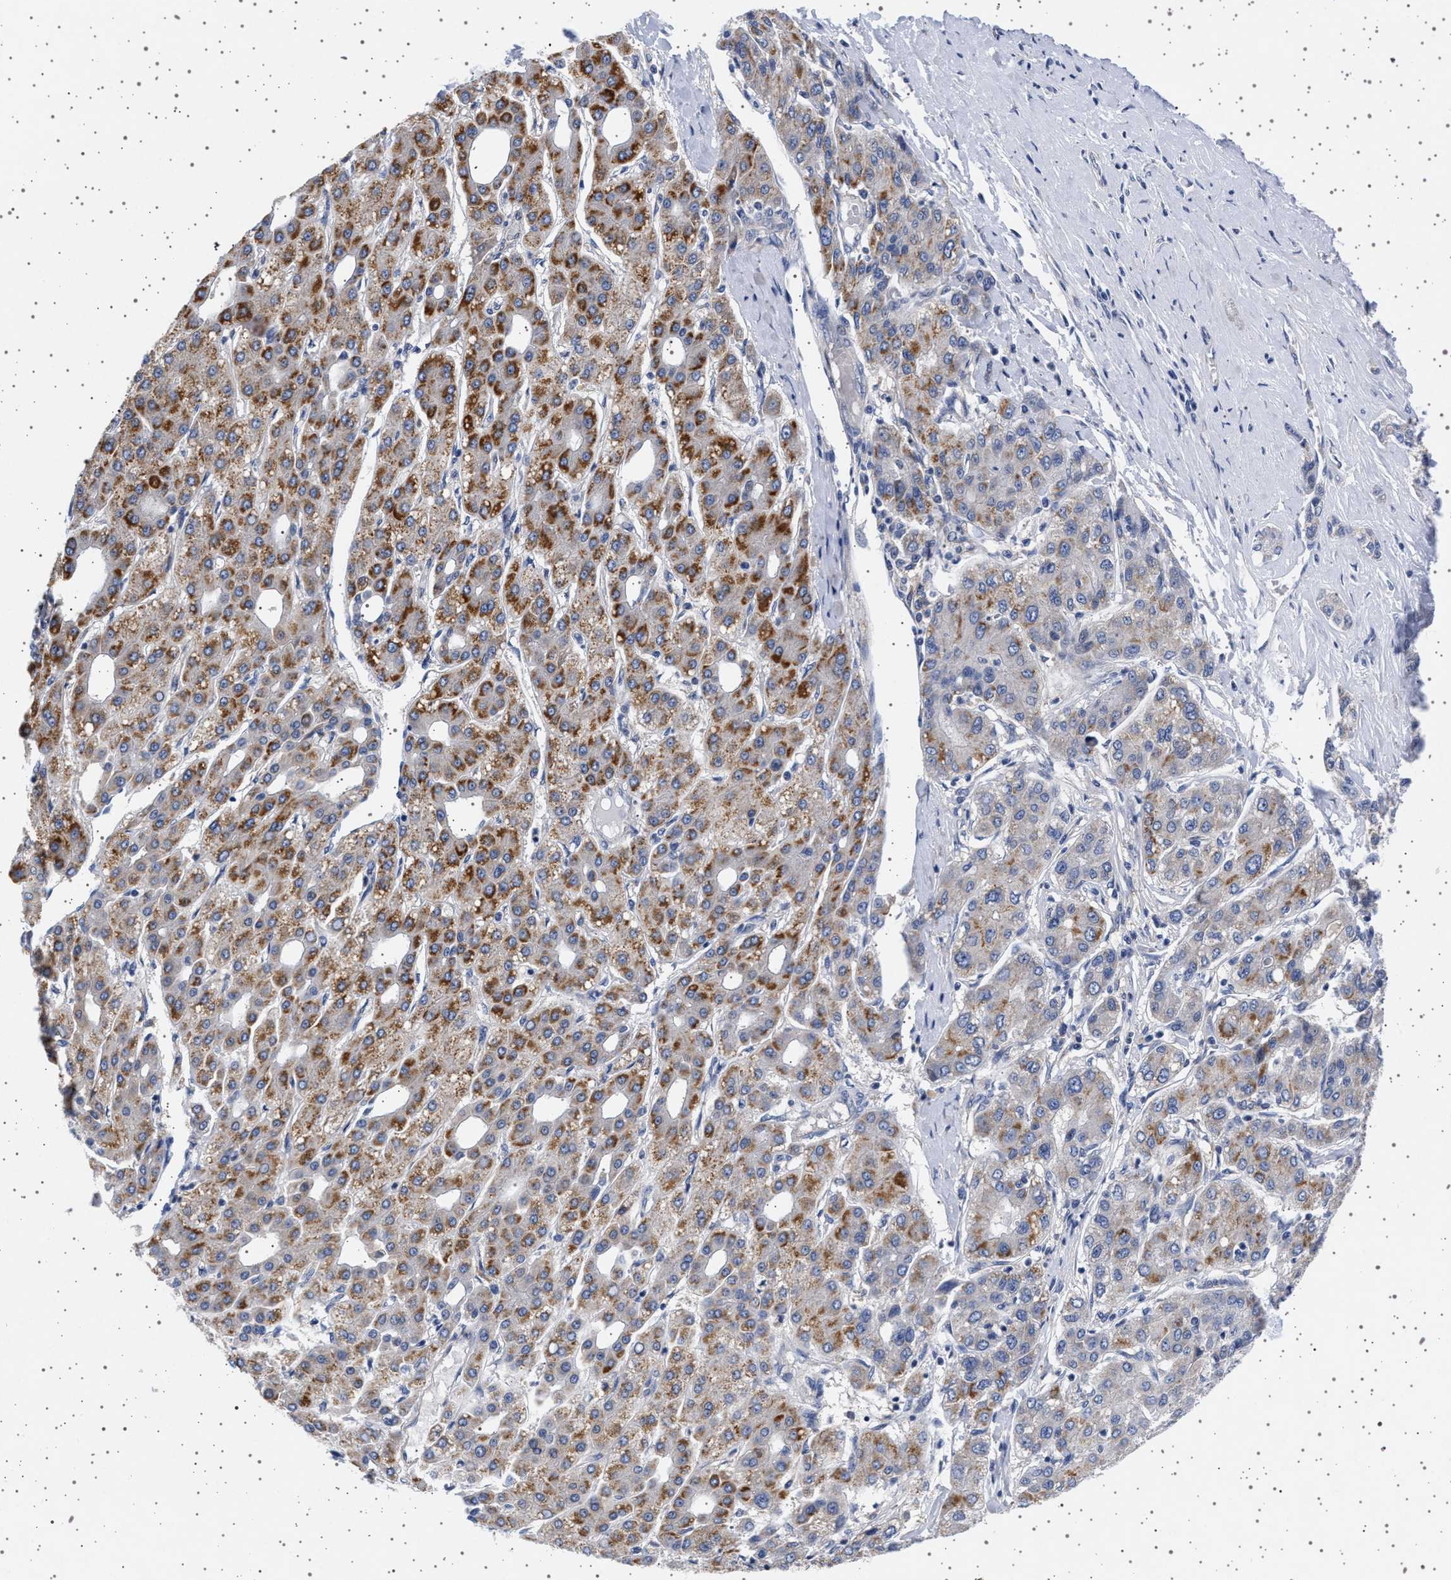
{"staining": {"intensity": "moderate", "quantity": "25%-75%", "location": "cytoplasmic/membranous"}, "tissue": "liver cancer", "cell_type": "Tumor cells", "image_type": "cancer", "snomed": [{"axis": "morphology", "description": "Carcinoma, Hepatocellular, NOS"}, {"axis": "topography", "description": "Liver"}], "caption": "Liver cancer (hepatocellular carcinoma) stained with DAB (3,3'-diaminobenzidine) immunohistochemistry (IHC) shows medium levels of moderate cytoplasmic/membranous expression in approximately 25%-75% of tumor cells. (Brightfield microscopy of DAB IHC at high magnification).", "gene": "TRMT10B", "patient": {"sex": "male", "age": 65}}